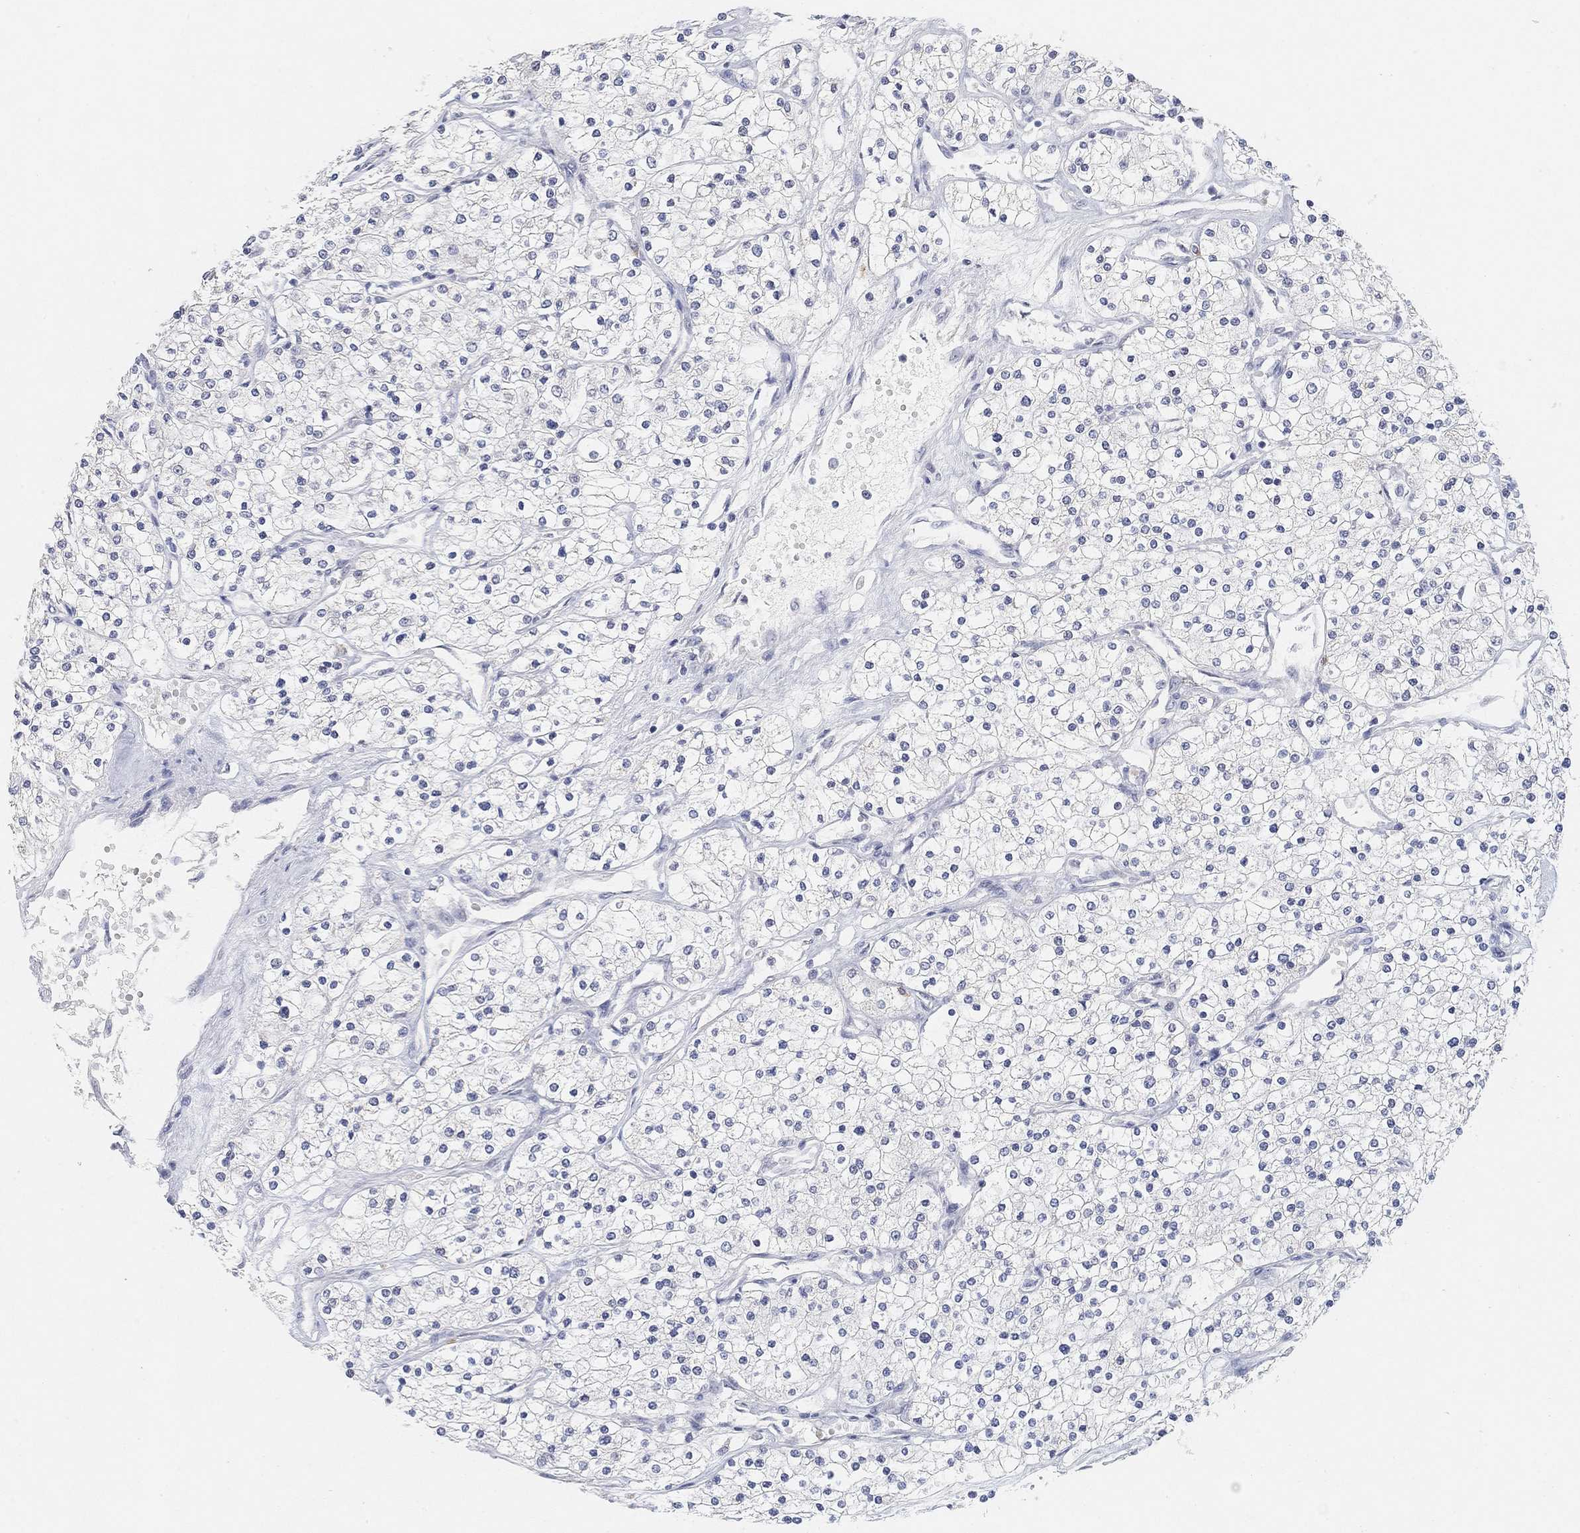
{"staining": {"intensity": "negative", "quantity": "none", "location": "none"}, "tissue": "renal cancer", "cell_type": "Tumor cells", "image_type": "cancer", "snomed": [{"axis": "morphology", "description": "Adenocarcinoma, NOS"}, {"axis": "topography", "description": "Kidney"}], "caption": "Tumor cells show no significant positivity in renal cancer.", "gene": "VAT1L", "patient": {"sex": "male", "age": 80}}